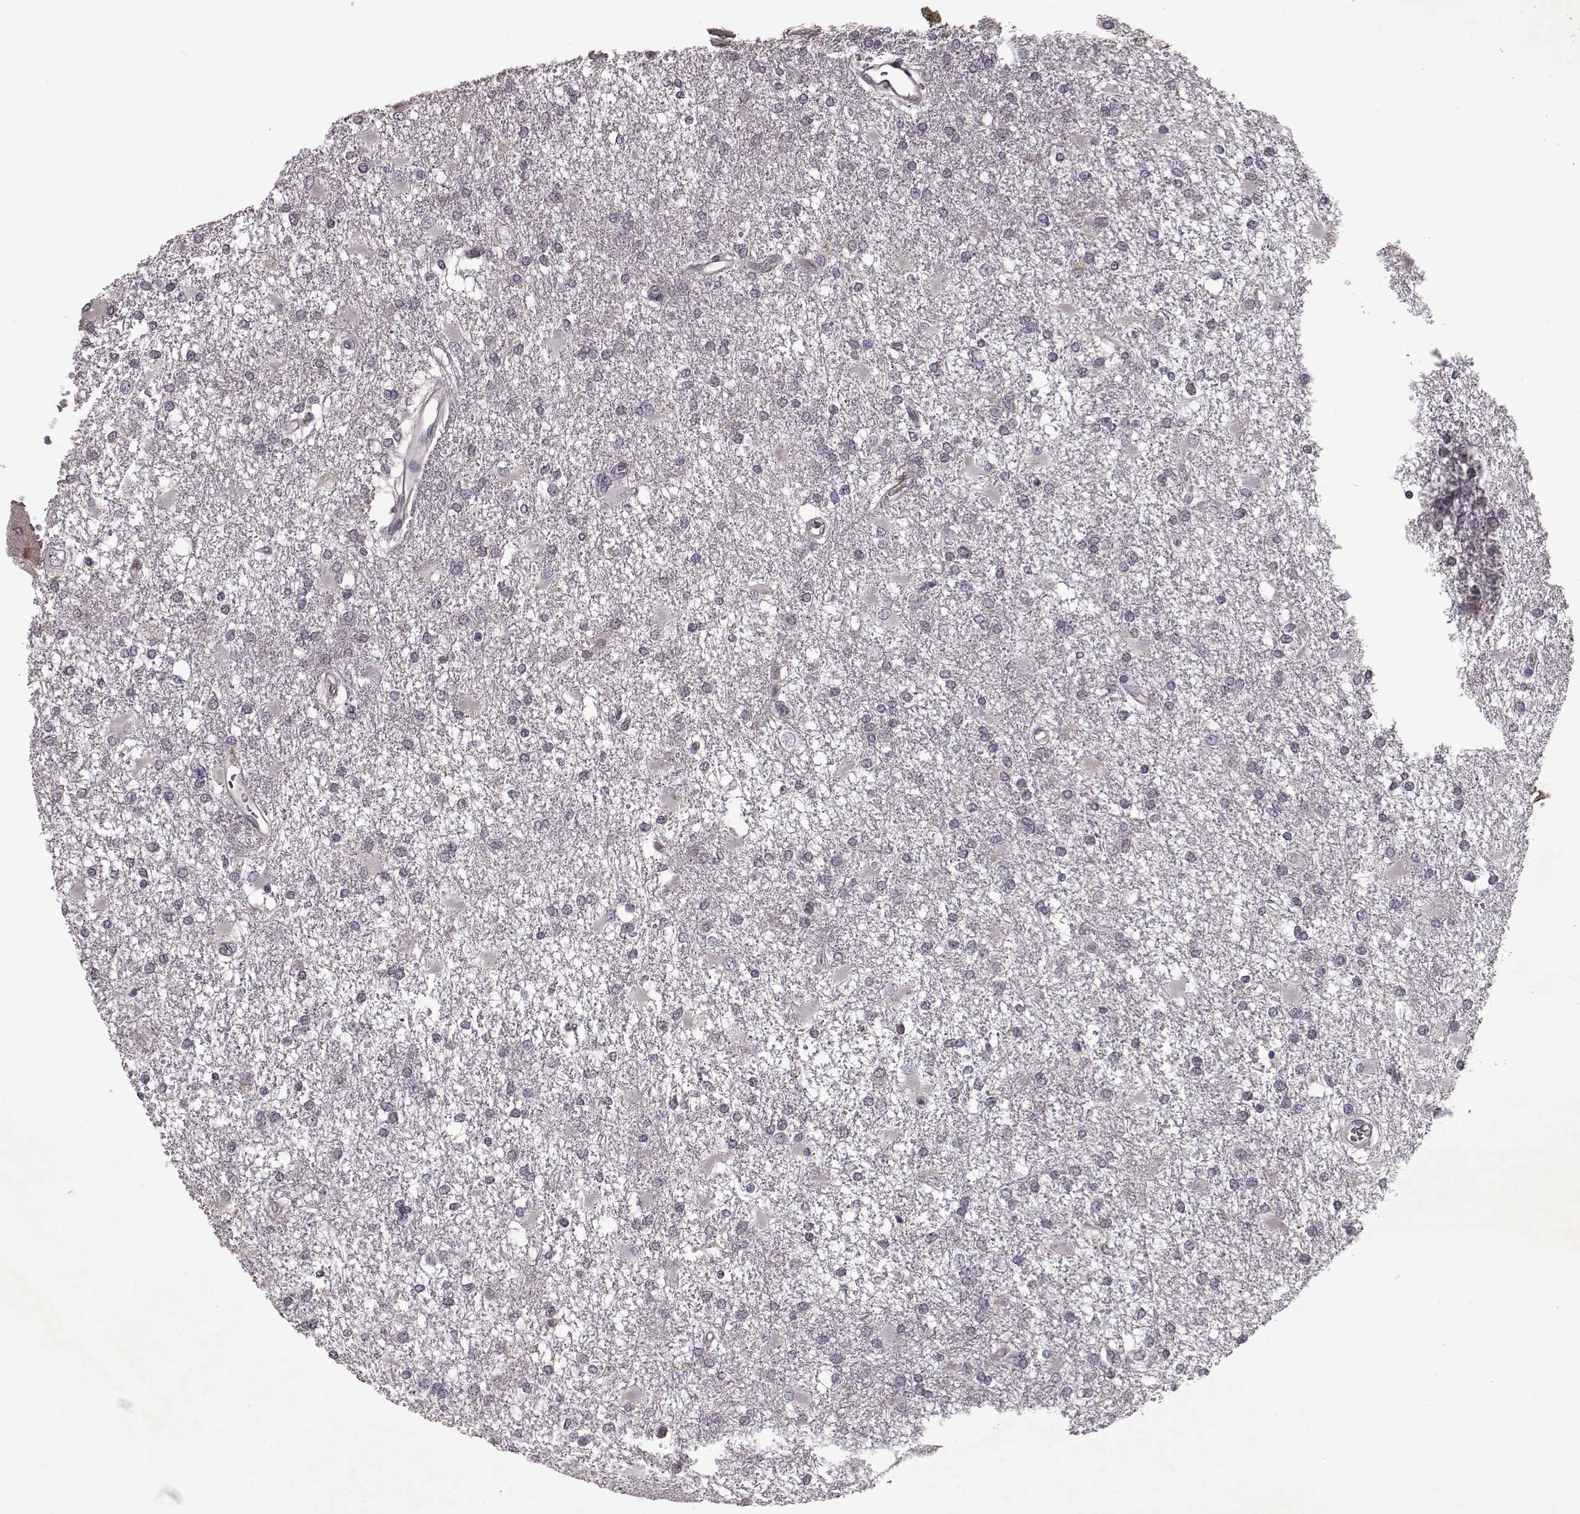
{"staining": {"intensity": "negative", "quantity": "none", "location": "none"}, "tissue": "glioma", "cell_type": "Tumor cells", "image_type": "cancer", "snomed": [{"axis": "morphology", "description": "Glioma, malignant, High grade"}, {"axis": "topography", "description": "Cerebral cortex"}], "caption": "DAB (3,3'-diaminobenzidine) immunohistochemical staining of human malignant high-grade glioma reveals no significant staining in tumor cells.", "gene": "RANBP1", "patient": {"sex": "male", "age": 79}}